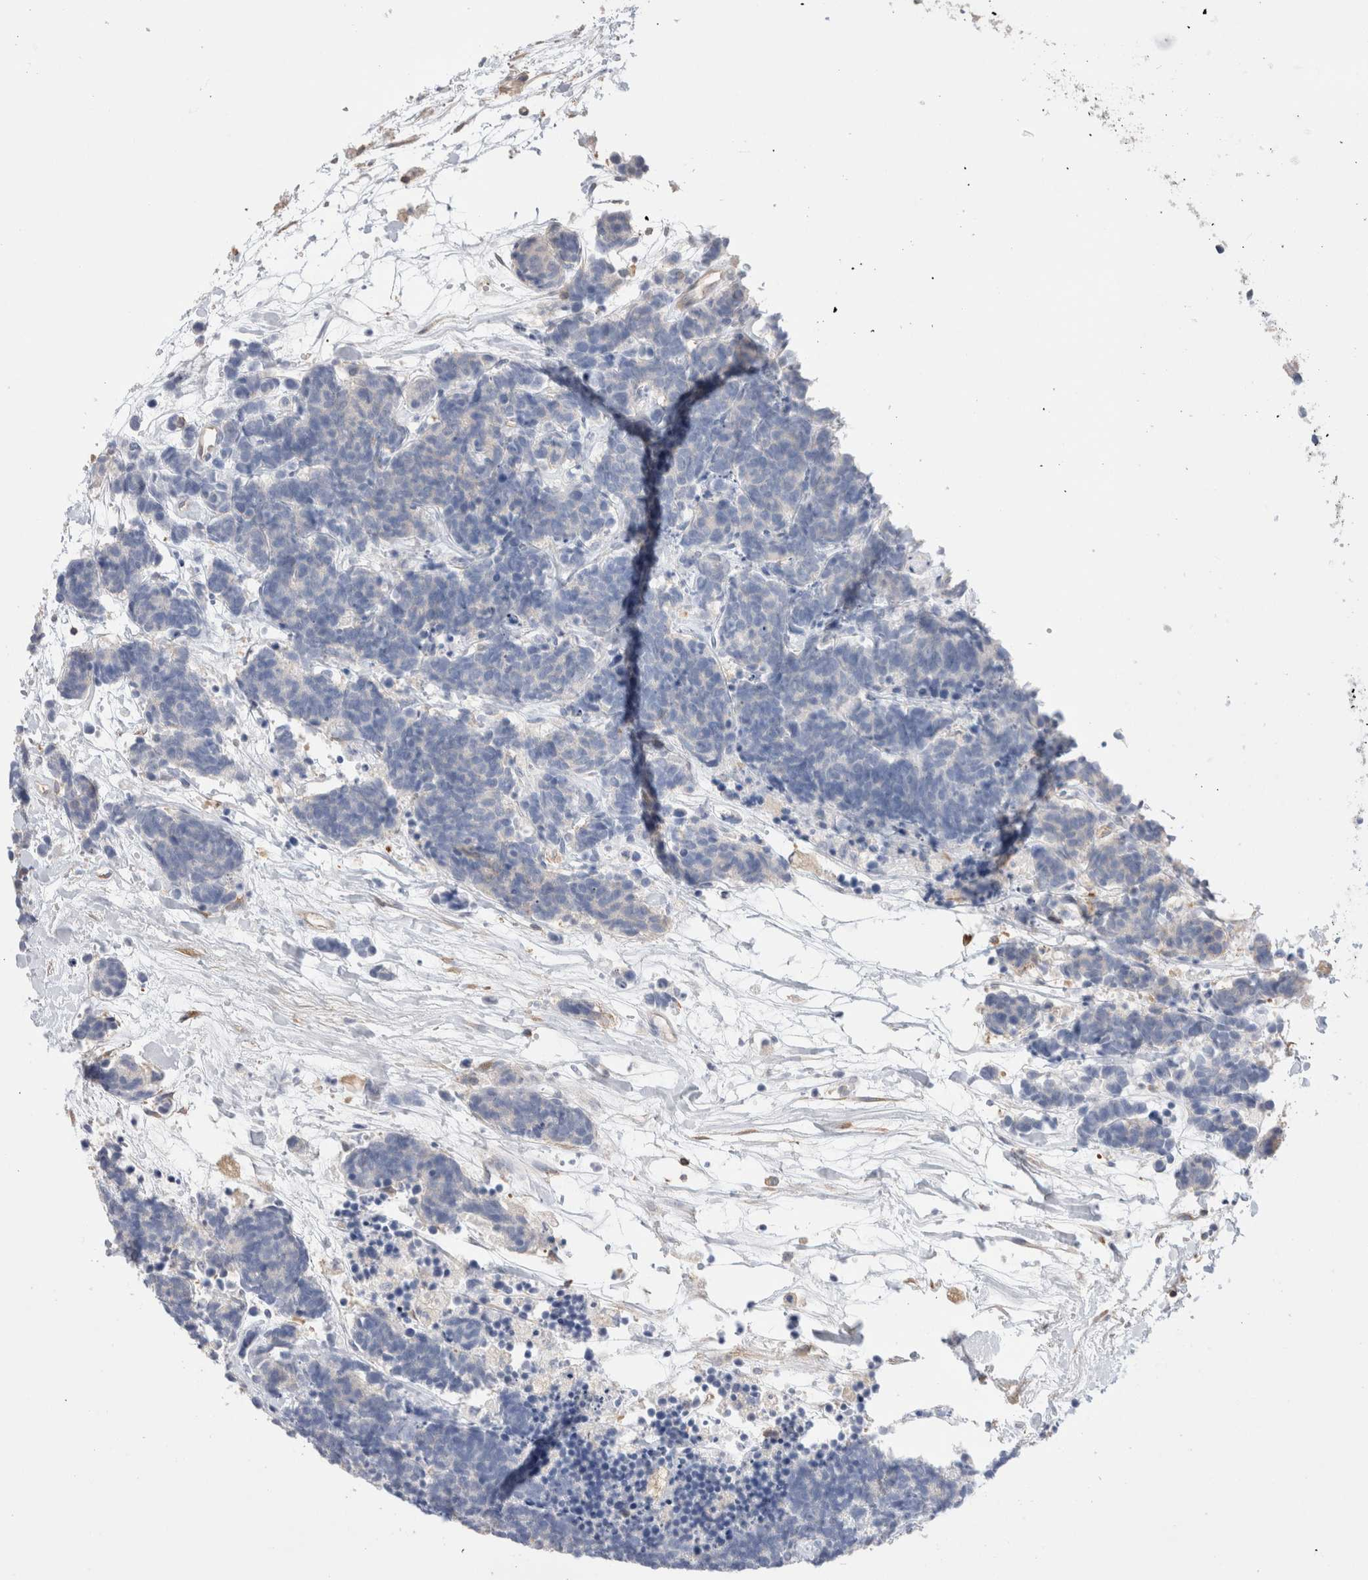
{"staining": {"intensity": "negative", "quantity": "none", "location": "none"}, "tissue": "carcinoid", "cell_type": "Tumor cells", "image_type": "cancer", "snomed": [{"axis": "morphology", "description": "Carcinoma, NOS"}, {"axis": "morphology", "description": "Carcinoid, malignant, NOS"}, {"axis": "topography", "description": "Urinary bladder"}], "caption": "The photomicrograph reveals no significant staining in tumor cells of carcinoid.", "gene": "CAPN2", "patient": {"sex": "male", "age": 57}}